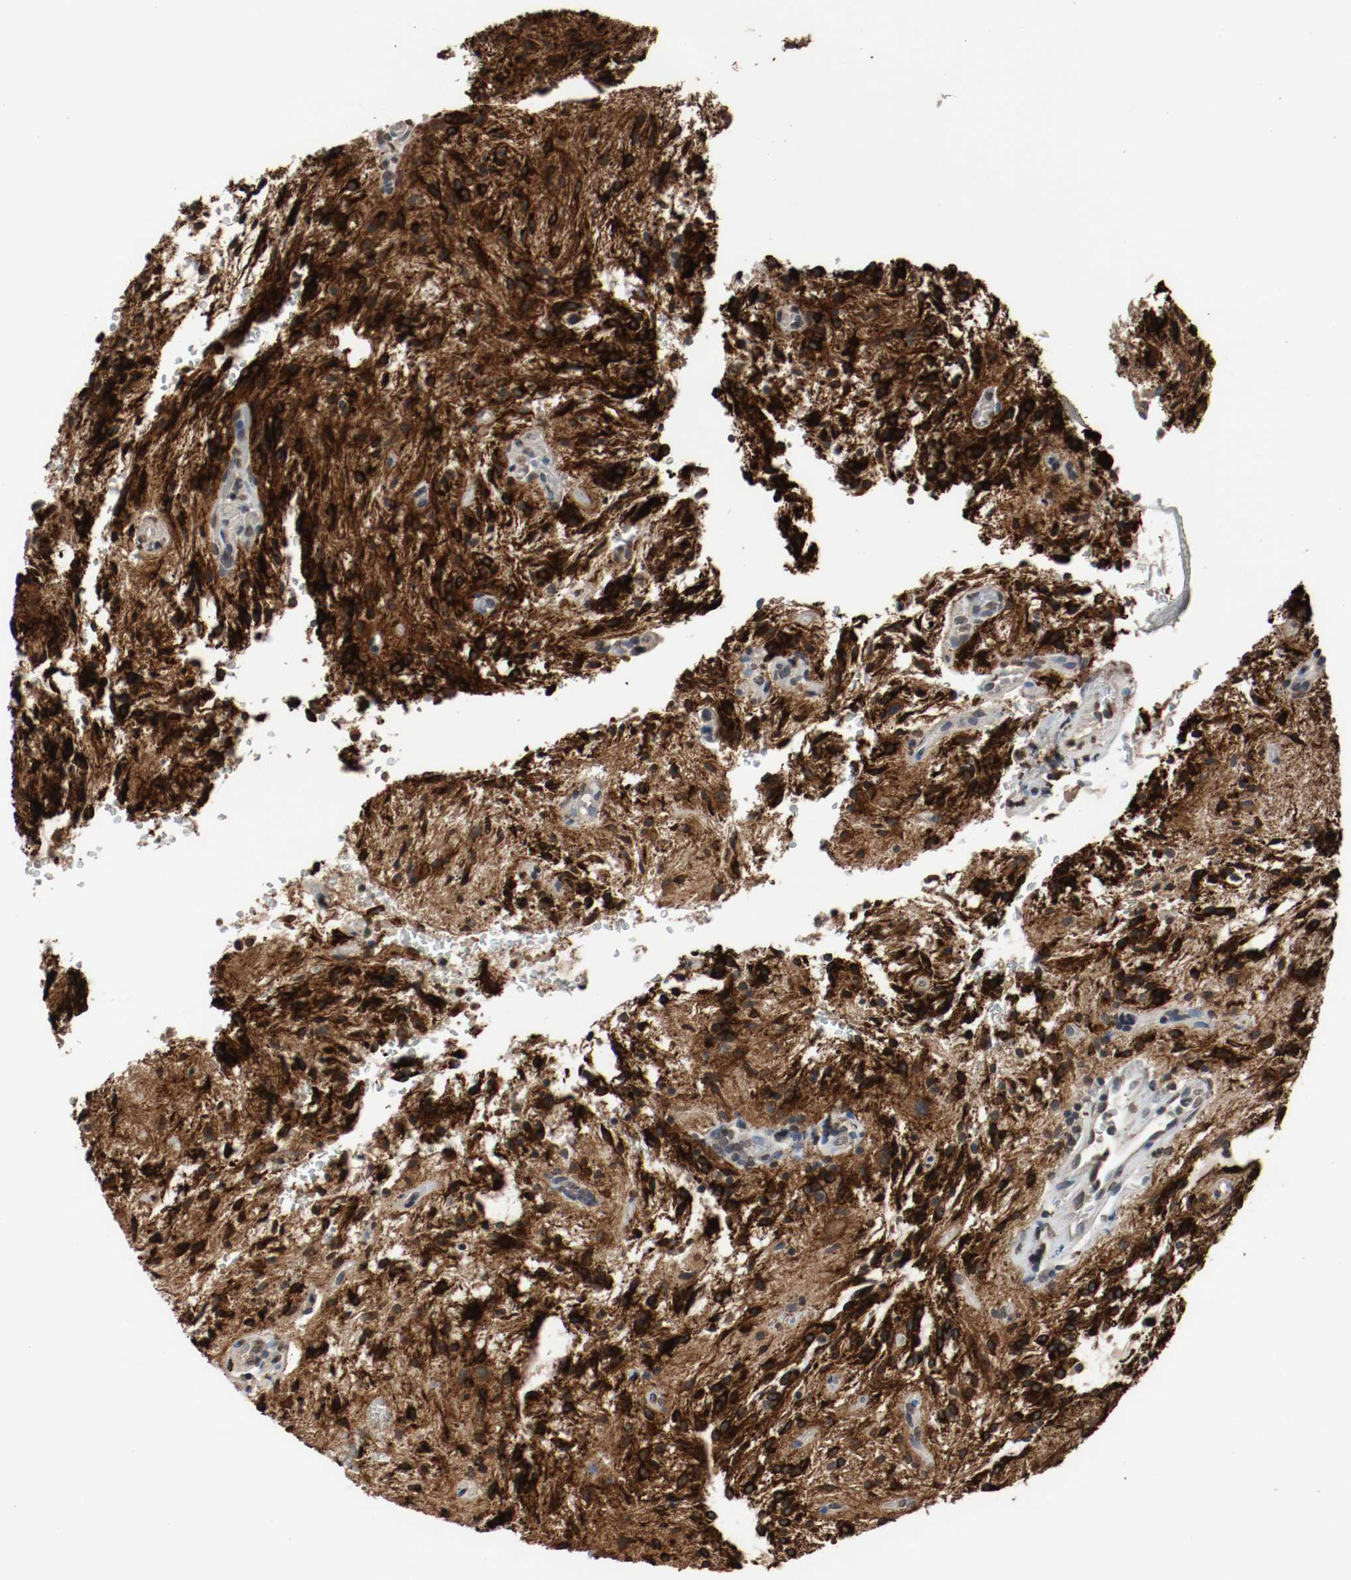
{"staining": {"intensity": "strong", "quantity": ">75%", "location": "cytoplasmic/membranous"}, "tissue": "glioma", "cell_type": "Tumor cells", "image_type": "cancer", "snomed": [{"axis": "morphology", "description": "Glioma, malignant, NOS"}, {"axis": "topography", "description": "Cerebellum"}], "caption": "Immunohistochemistry (IHC) micrograph of glioma (malignant) stained for a protein (brown), which exhibits high levels of strong cytoplasmic/membranous staining in approximately >75% of tumor cells.", "gene": "RTN4", "patient": {"sex": "female", "age": 10}}